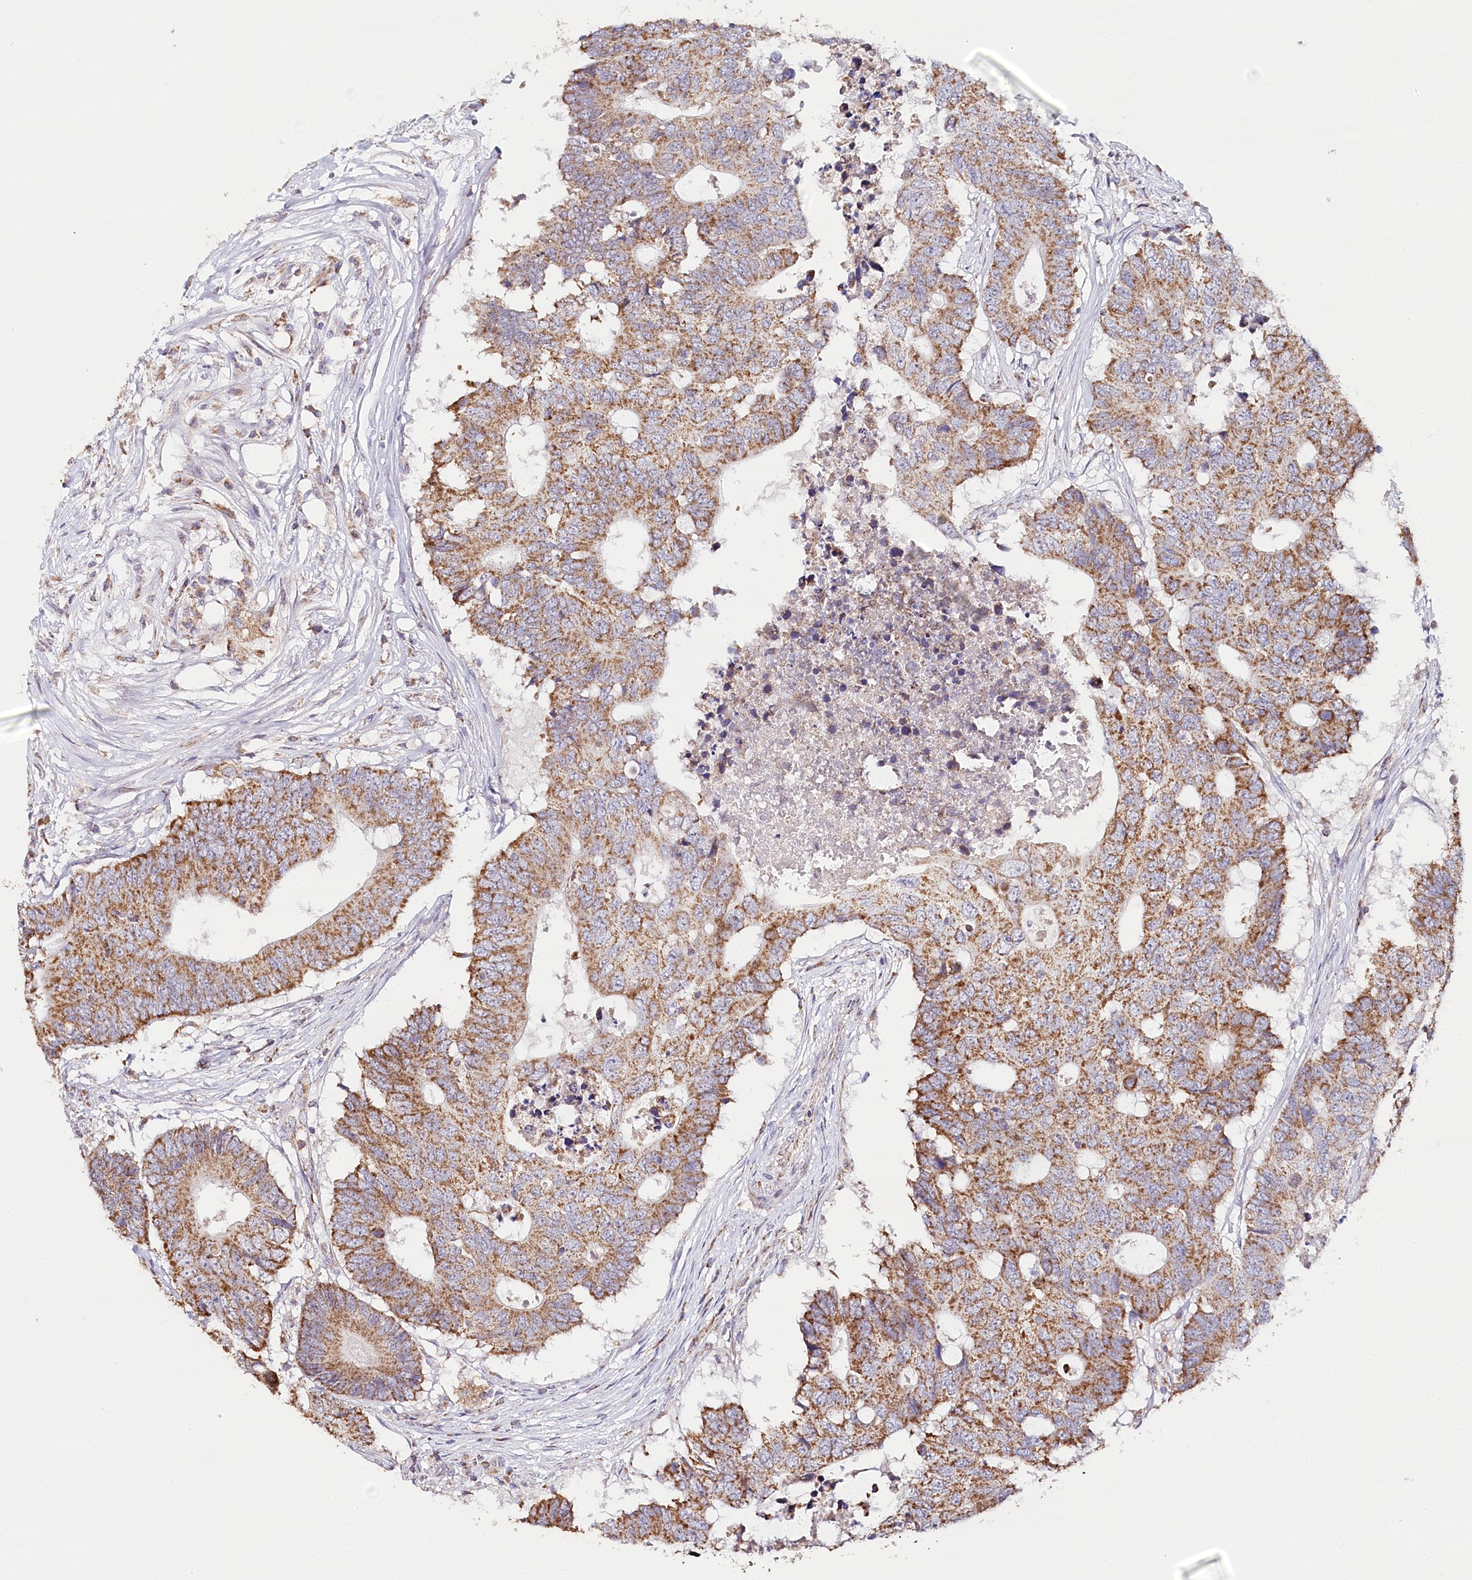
{"staining": {"intensity": "moderate", "quantity": ">75%", "location": "cytoplasmic/membranous"}, "tissue": "colorectal cancer", "cell_type": "Tumor cells", "image_type": "cancer", "snomed": [{"axis": "morphology", "description": "Adenocarcinoma, NOS"}, {"axis": "topography", "description": "Colon"}], "caption": "Tumor cells display medium levels of moderate cytoplasmic/membranous expression in about >75% of cells in colorectal adenocarcinoma.", "gene": "MMP25", "patient": {"sex": "male", "age": 71}}